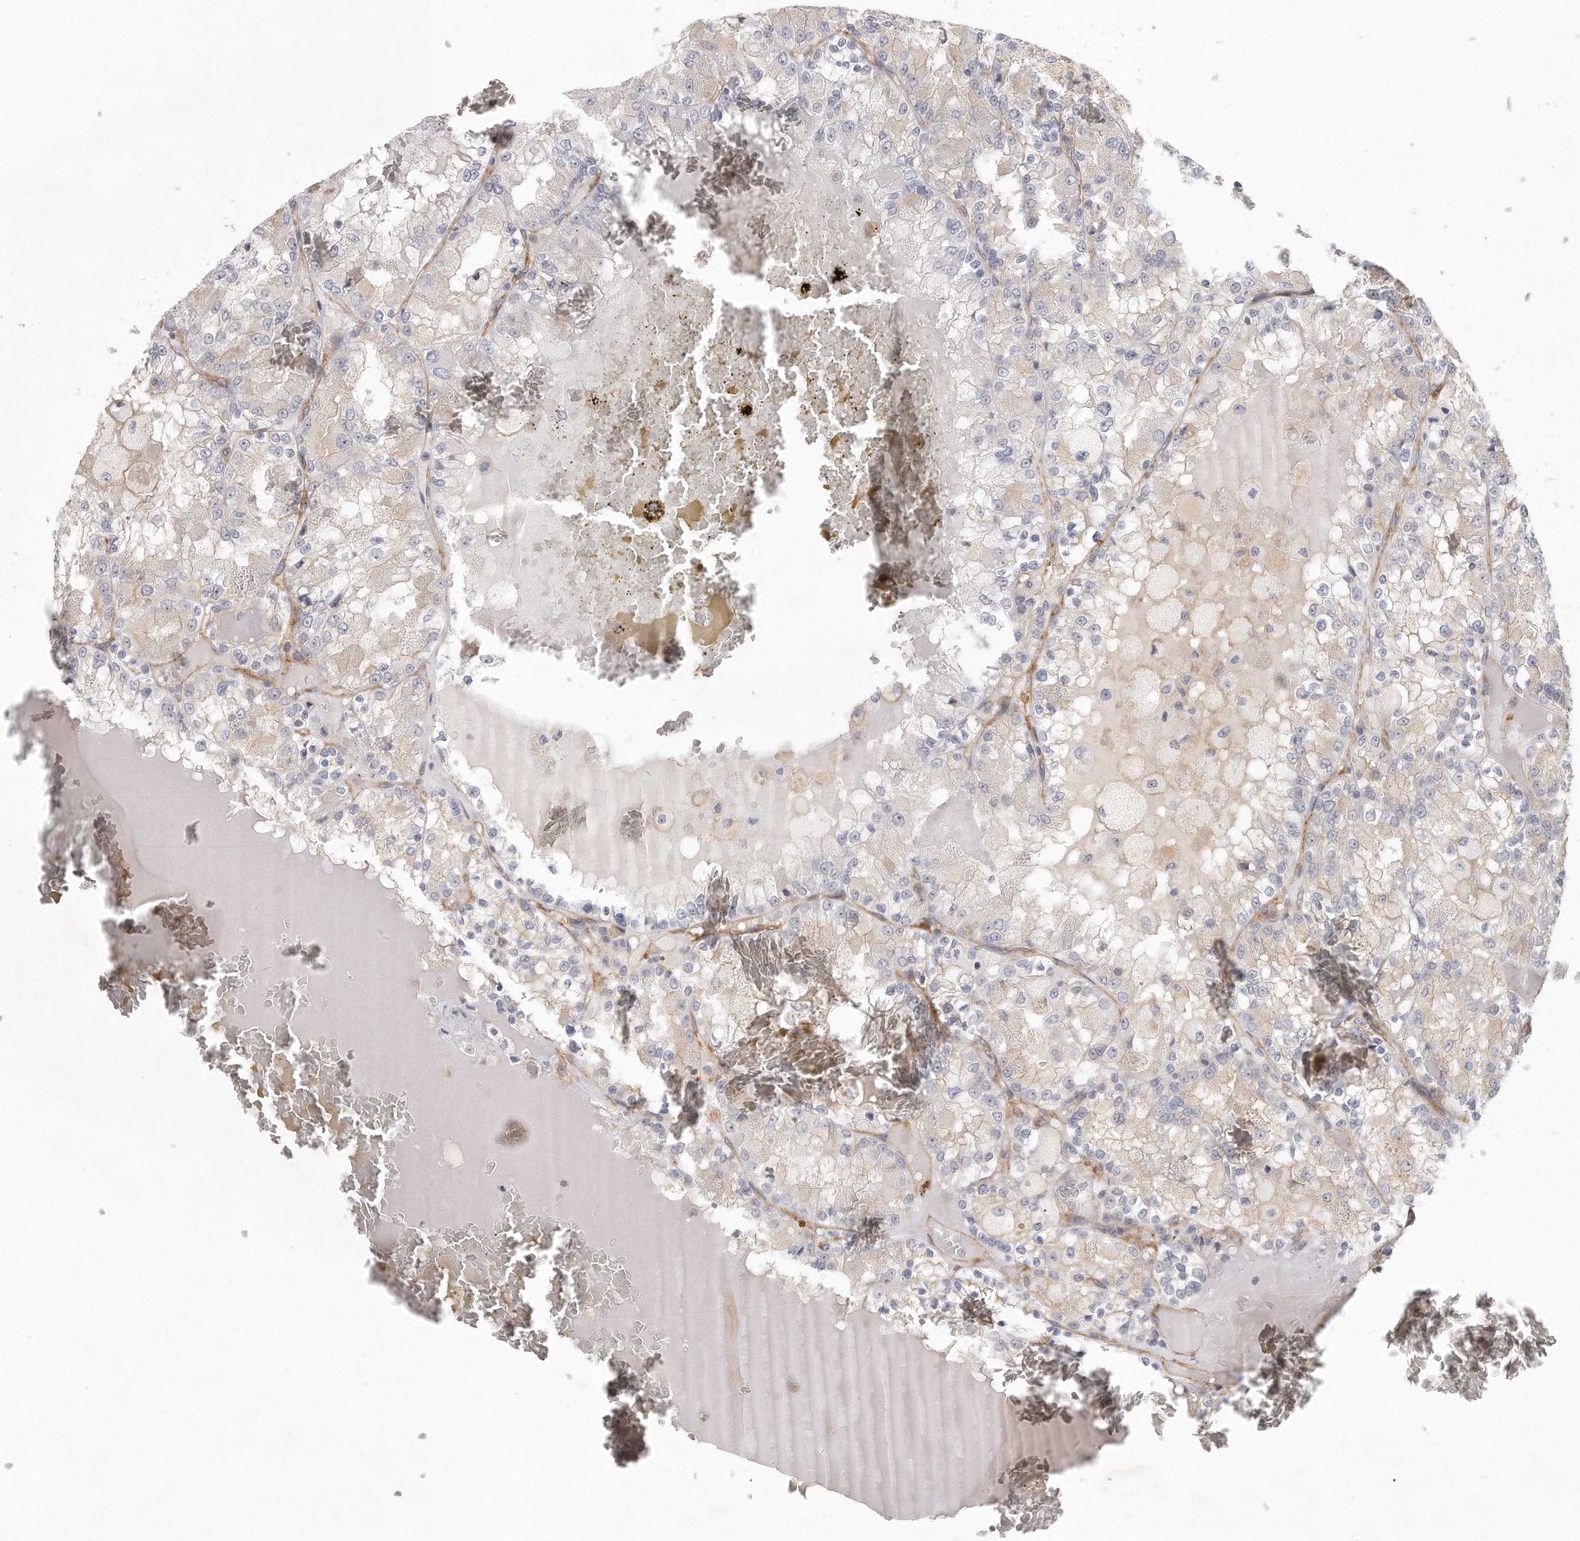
{"staining": {"intensity": "negative", "quantity": "none", "location": "none"}, "tissue": "renal cancer", "cell_type": "Tumor cells", "image_type": "cancer", "snomed": [{"axis": "morphology", "description": "Adenocarcinoma, NOS"}, {"axis": "topography", "description": "Kidney"}], "caption": "Renal adenocarcinoma was stained to show a protein in brown. There is no significant positivity in tumor cells. (DAB IHC with hematoxylin counter stain).", "gene": "MTERF4", "patient": {"sex": "female", "age": 56}}